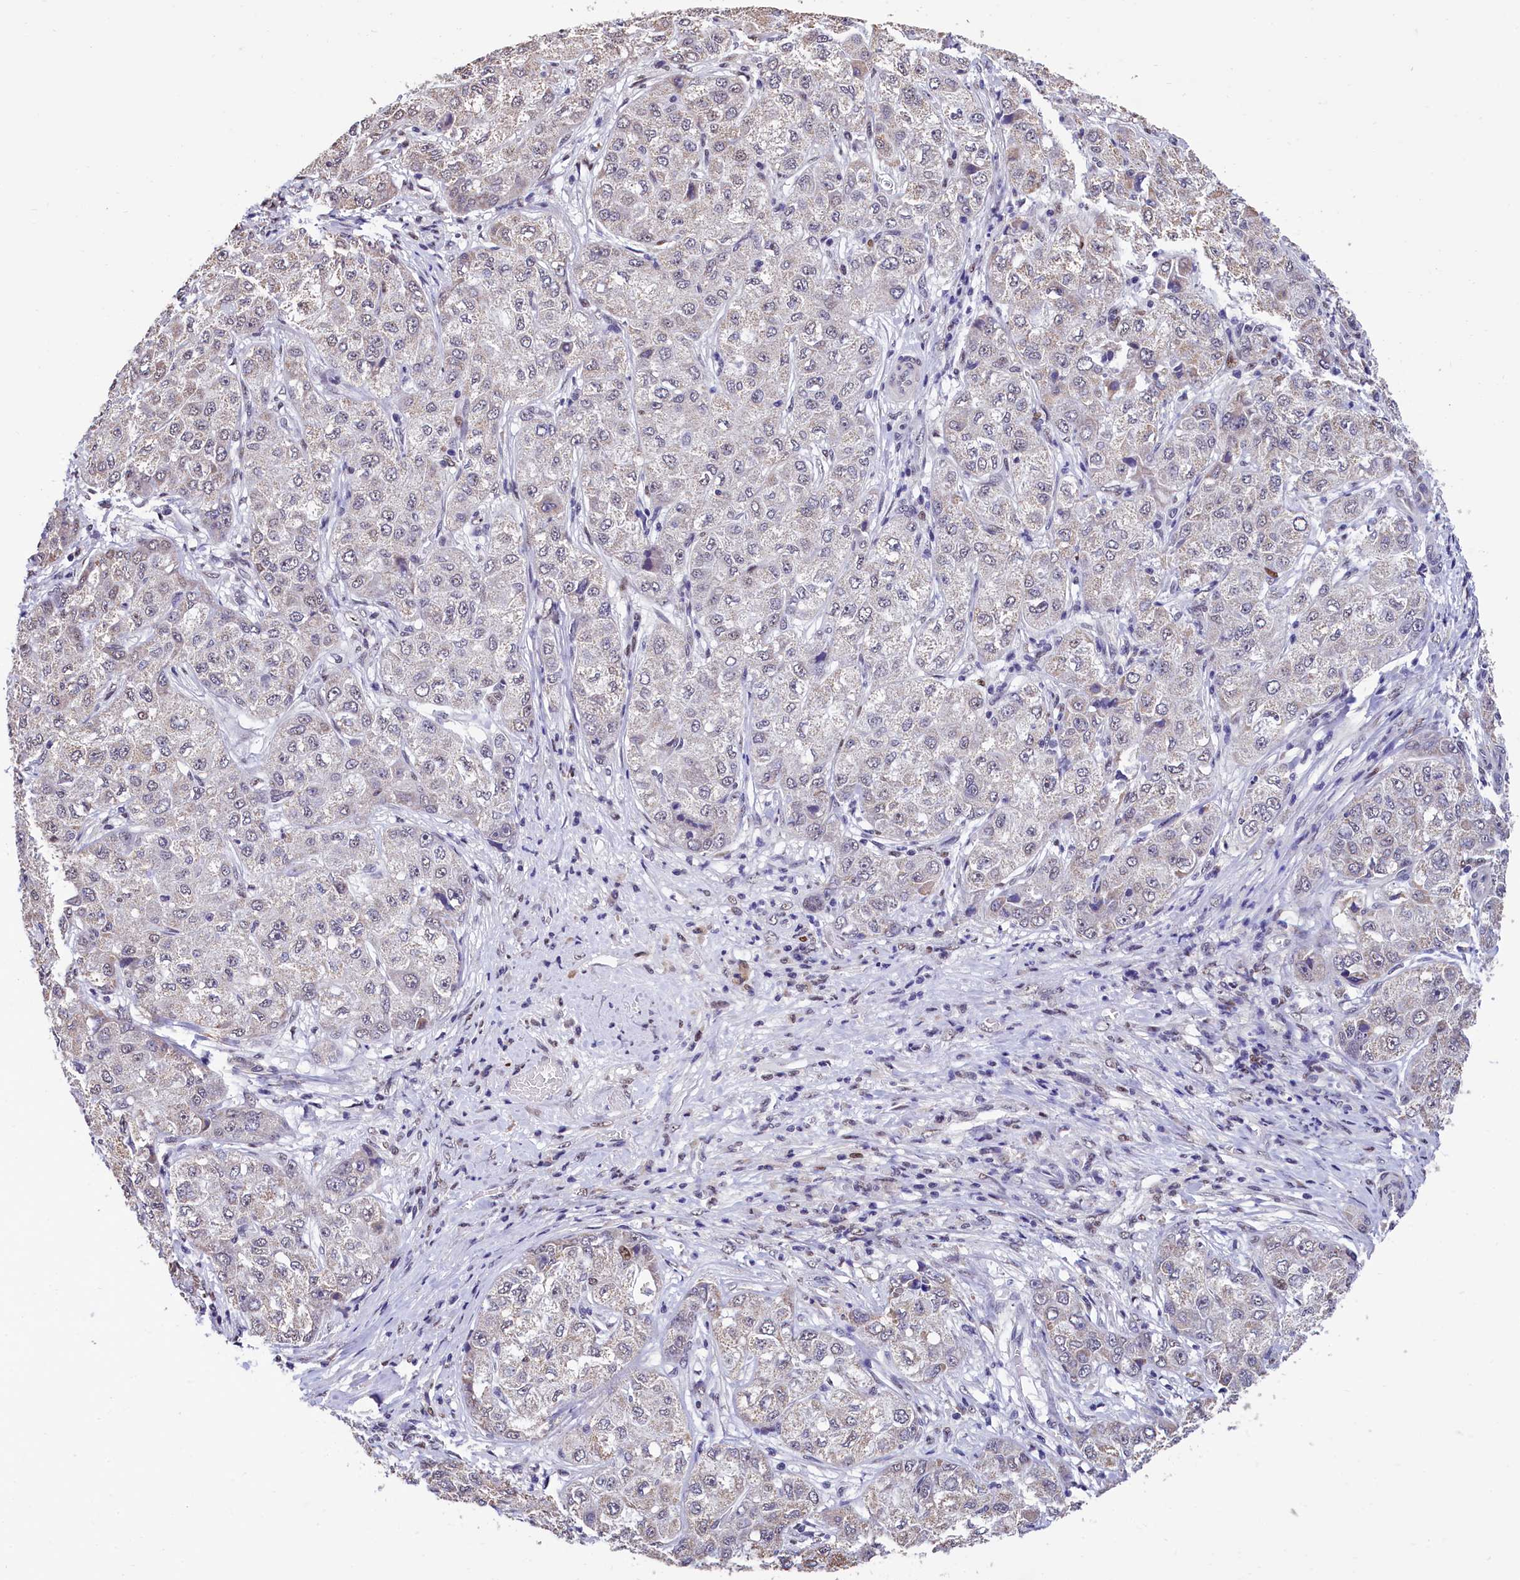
{"staining": {"intensity": "negative", "quantity": "none", "location": "none"}, "tissue": "liver cancer", "cell_type": "Tumor cells", "image_type": "cancer", "snomed": [{"axis": "morphology", "description": "Carcinoma, Hepatocellular, NOS"}, {"axis": "topography", "description": "Liver"}], "caption": "A histopathology image of human liver hepatocellular carcinoma is negative for staining in tumor cells.", "gene": "HECTD4", "patient": {"sex": "male", "age": 80}}